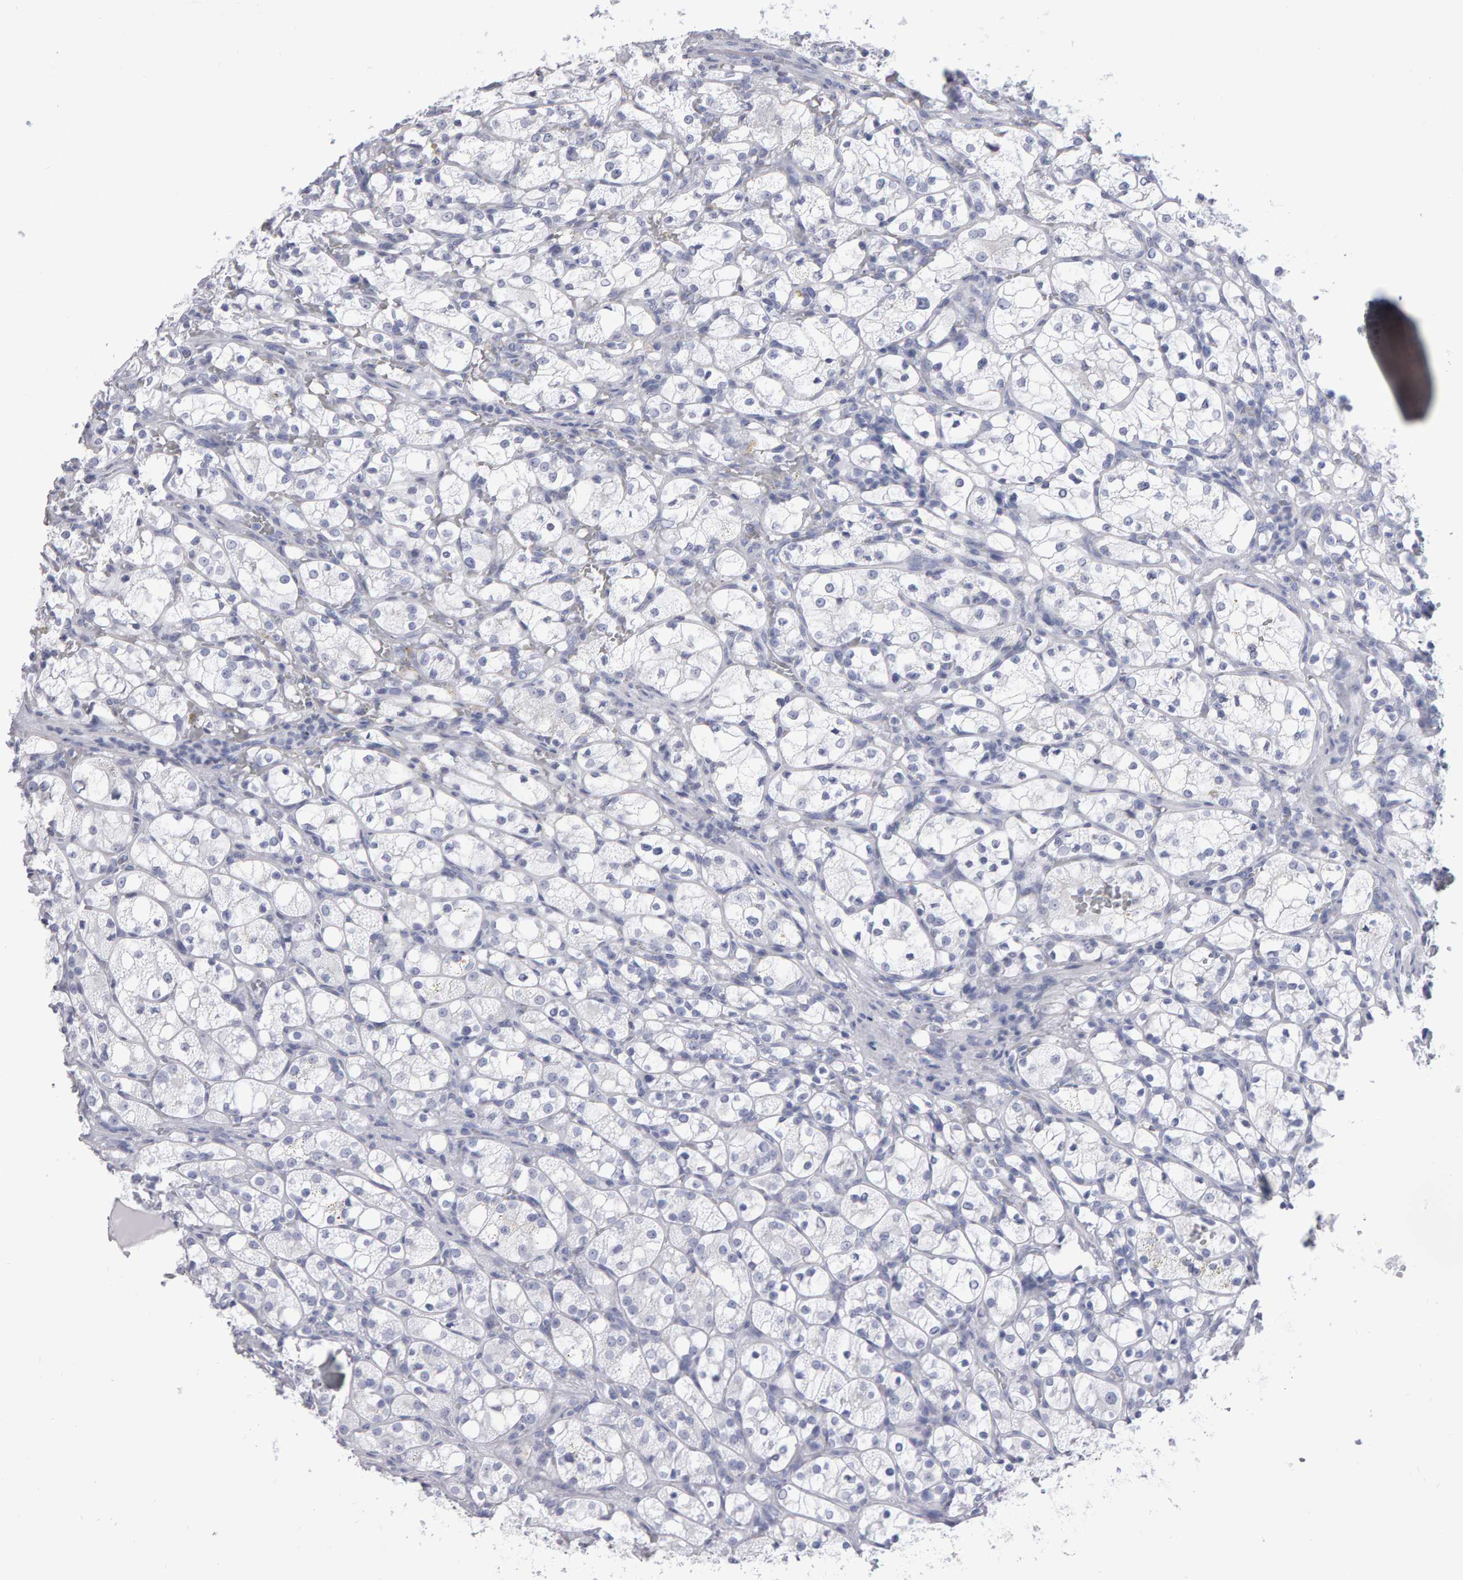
{"staining": {"intensity": "negative", "quantity": "none", "location": "none"}, "tissue": "renal cancer", "cell_type": "Tumor cells", "image_type": "cancer", "snomed": [{"axis": "morphology", "description": "Adenocarcinoma, NOS"}, {"axis": "topography", "description": "Kidney"}], "caption": "Micrograph shows no protein expression in tumor cells of renal adenocarcinoma tissue.", "gene": "NCDN", "patient": {"sex": "female", "age": 69}}